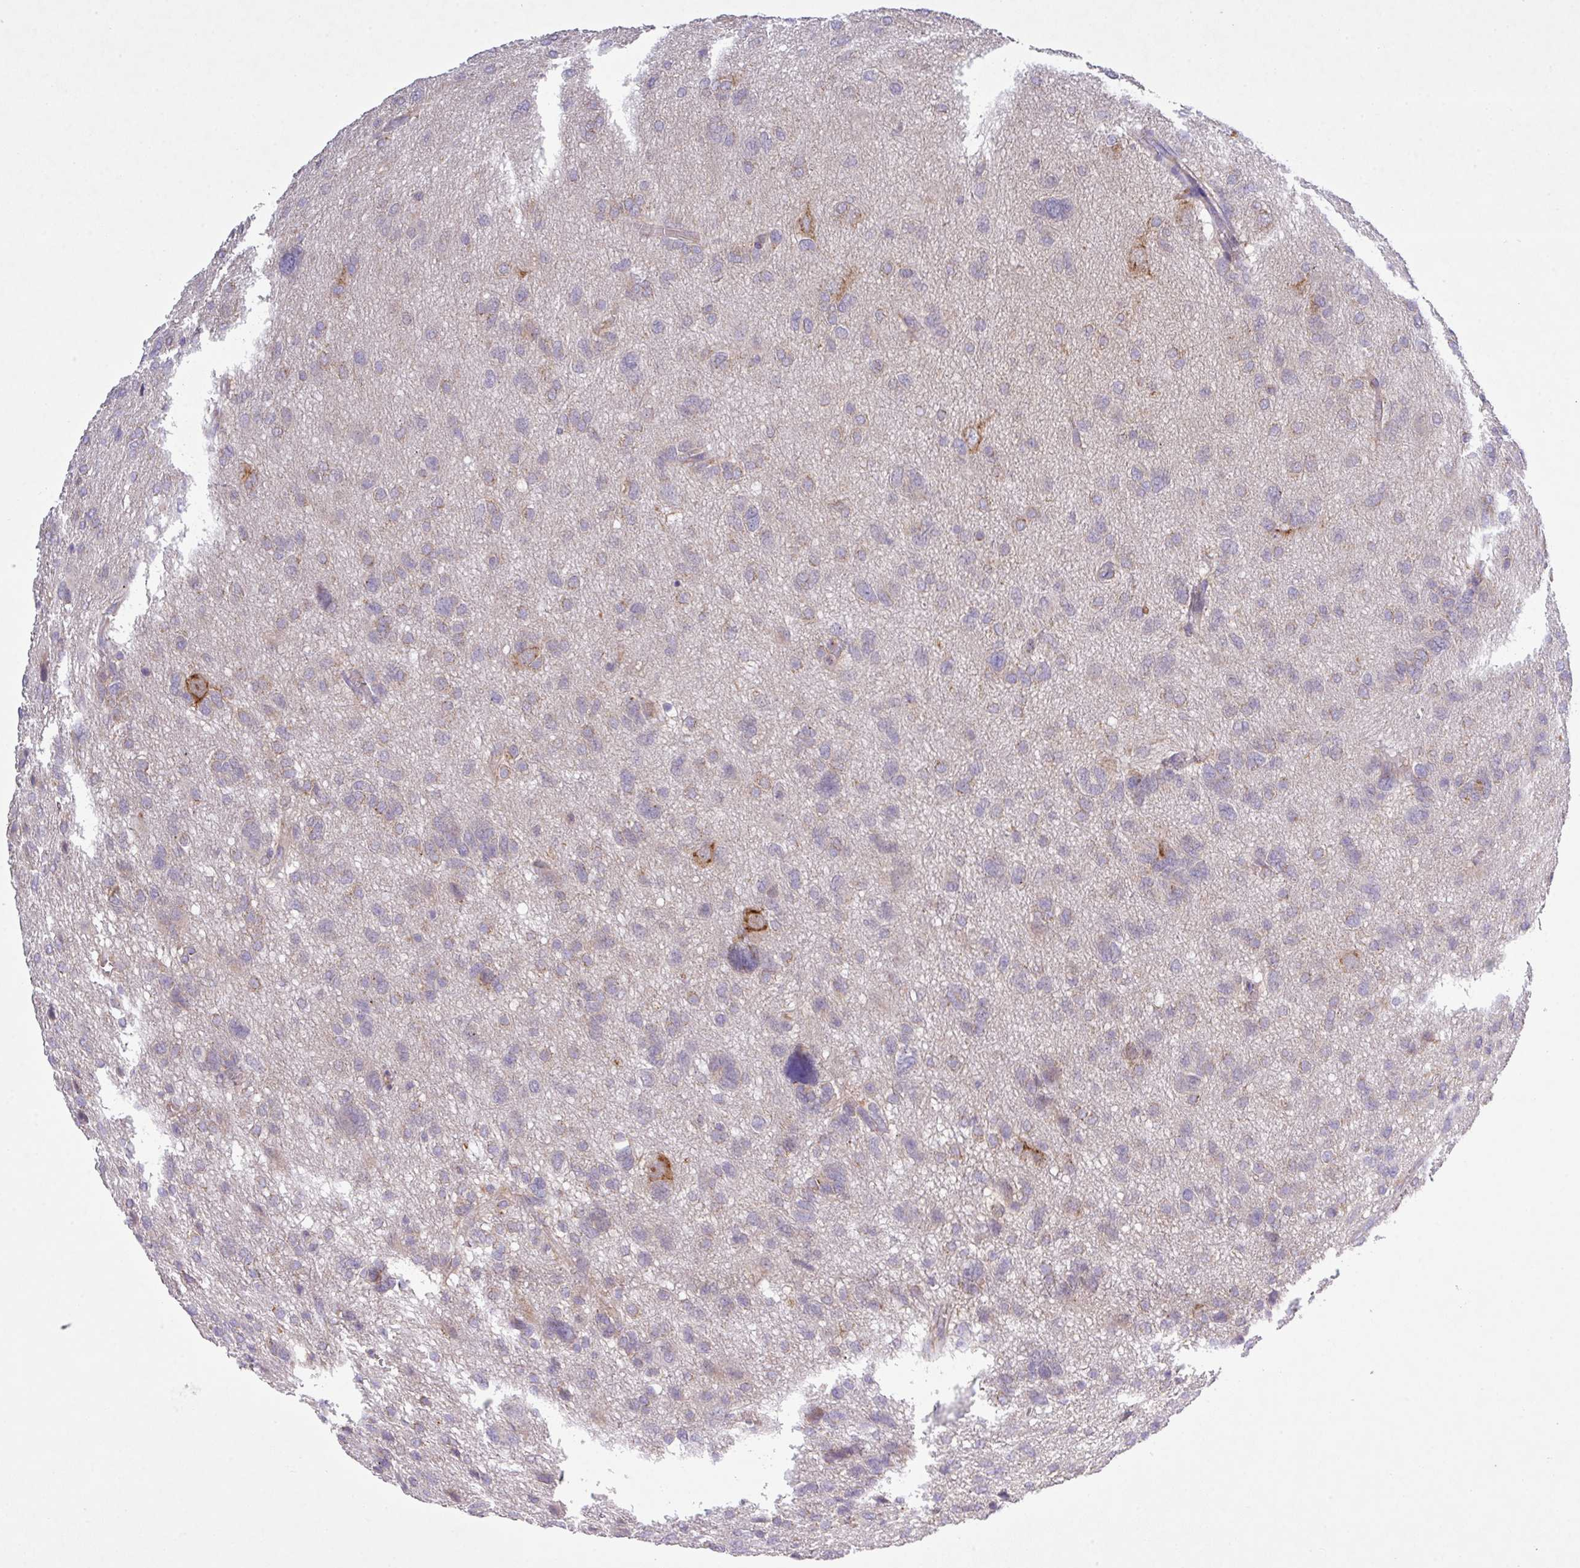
{"staining": {"intensity": "negative", "quantity": "none", "location": "none"}, "tissue": "glioma", "cell_type": "Tumor cells", "image_type": "cancer", "snomed": [{"axis": "morphology", "description": "Glioma, malignant, High grade"}, {"axis": "topography", "description": "Brain"}], "caption": "This is a micrograph of immunohistochemistry staining of malignant glioma (high-grade), which shows no staining in tumor cells.", "gene": "VTI1A", "patient": {"sex": "female", "age": 59}}